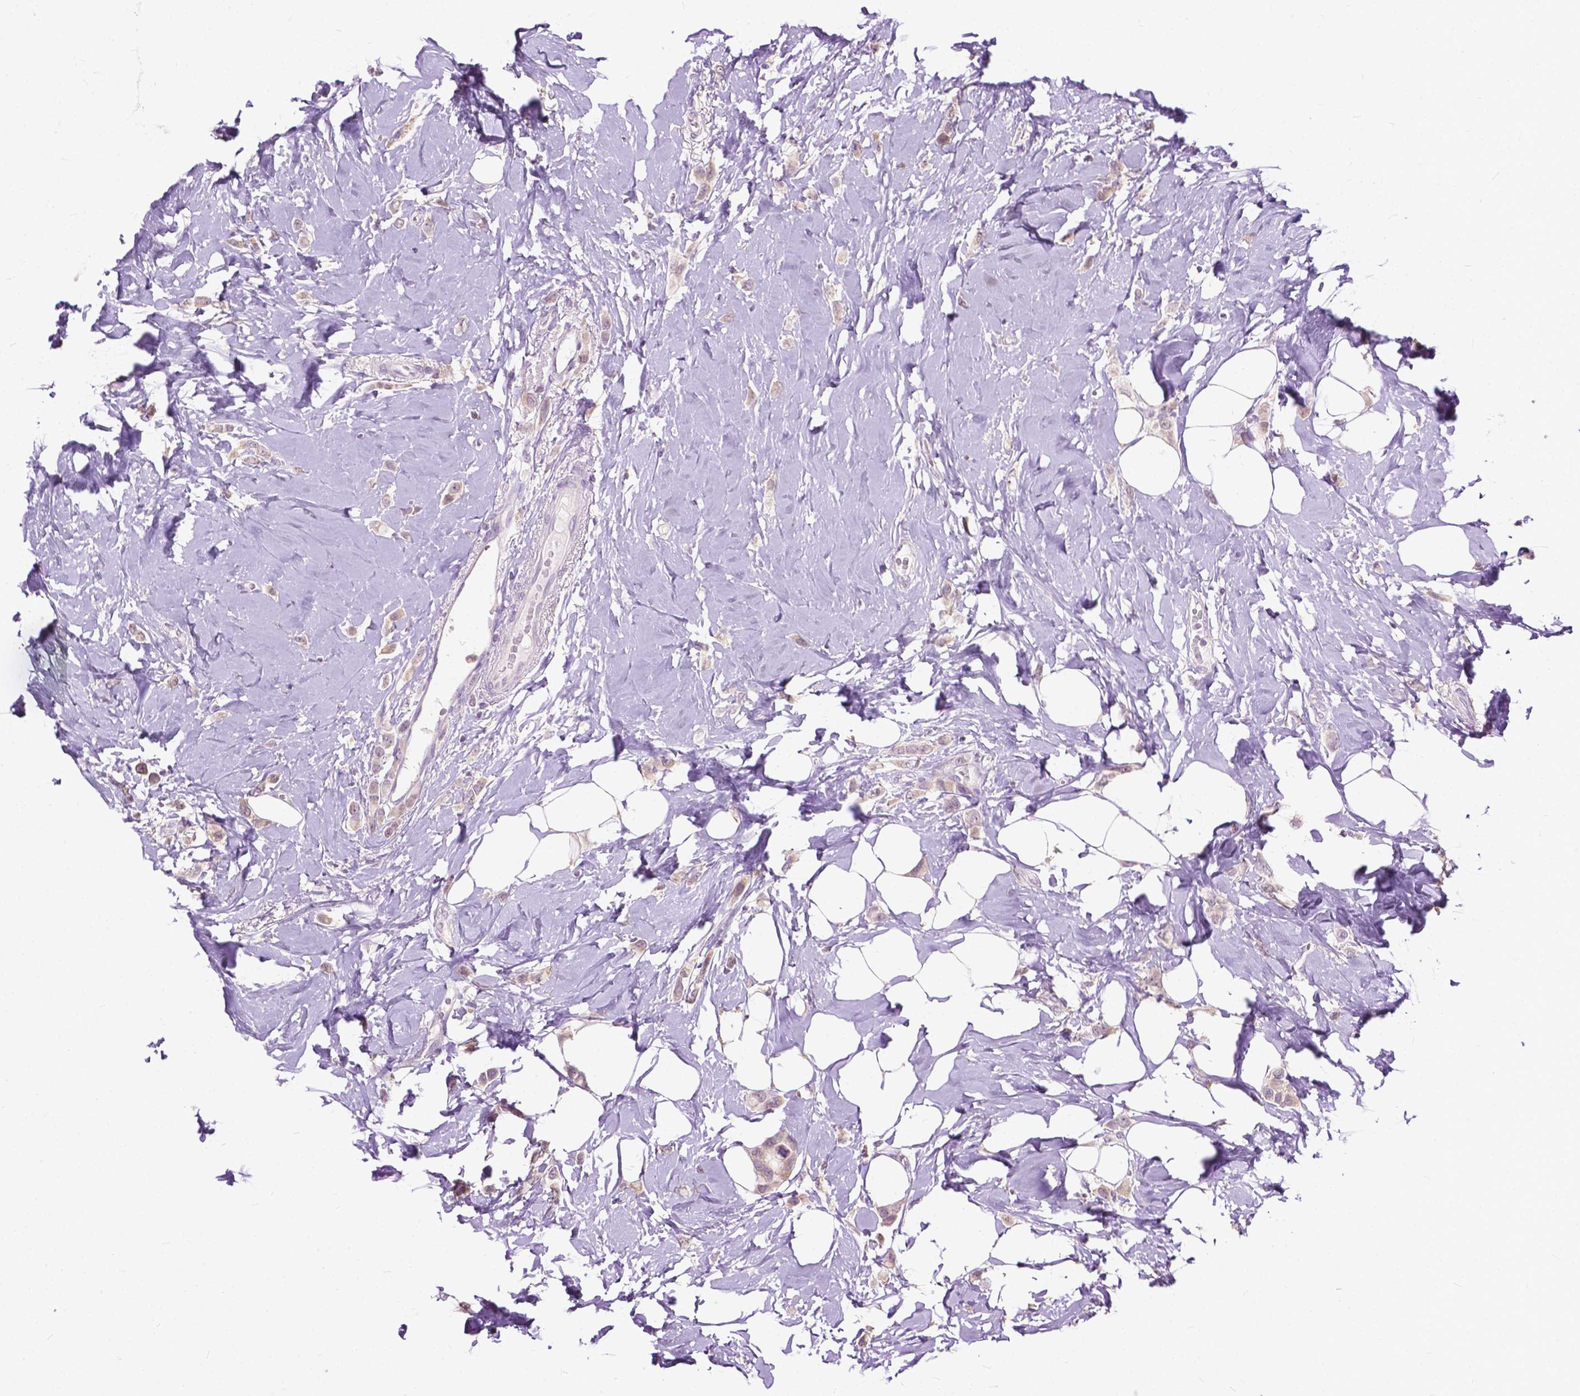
{"staining": {"intensity": "weak", "quantity": "25%-75%", "location": "cytoplasmic/membranous"}, "tissue": "breast cancer", "cell_type": "Tumor cells", "image_type": "cancer", "snomed": [{"axis": "morphology", "description": "Lobular carcinoma"}, {"axis": "topography", "description": "Breast"}], "caption": "Immunohistochemical staining of human breast lobular carcinoma reveals low levels of weak cytoplasmic/membranous positivity in about 25%-75% of tumor cells.", "gene": "TTC9B", "patient": {"sex": "female", "age": 66}}